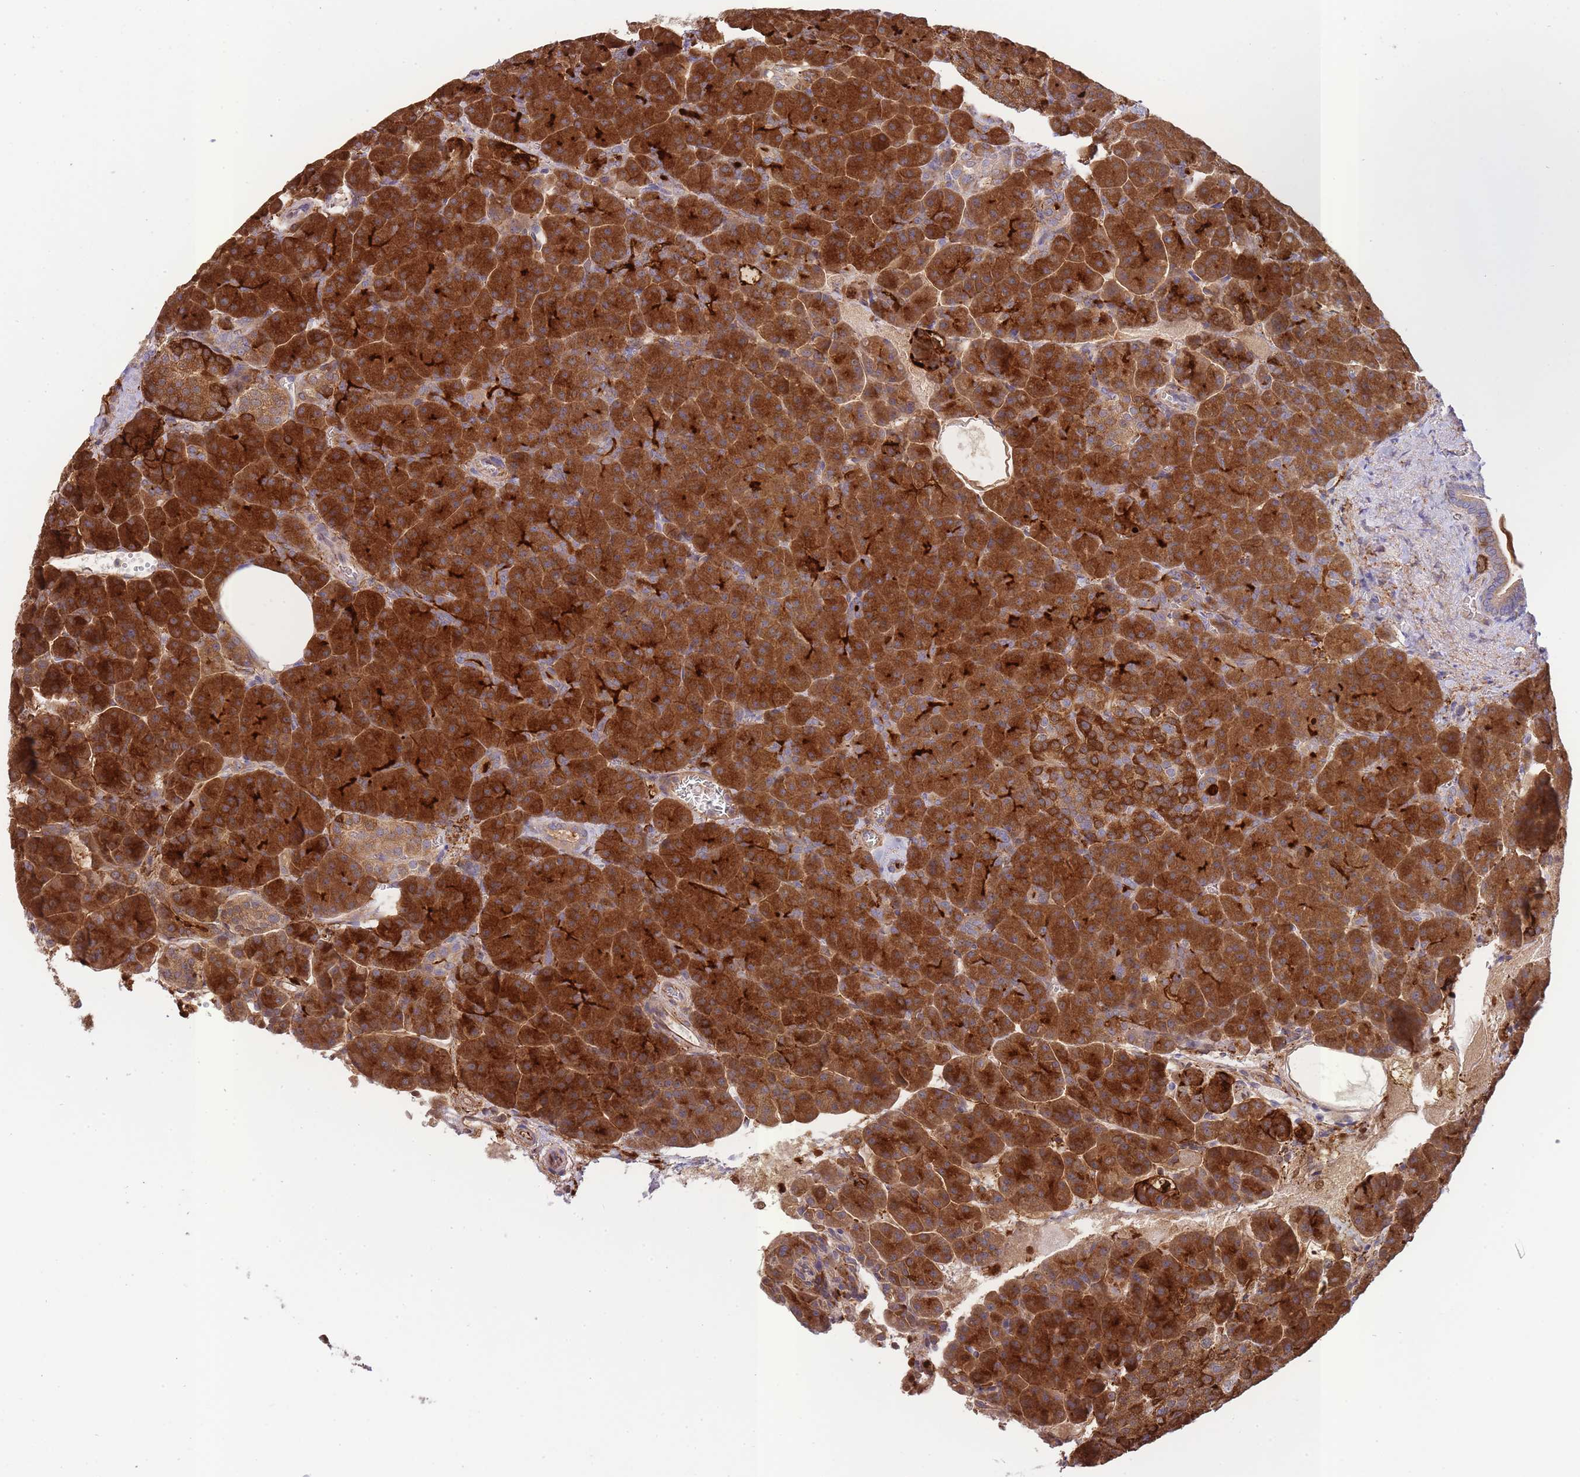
{"staining": {"intensity": "strong", "quantity": ">75%", "location": "cytoplasmic/membranous"}, "tissue": "pancreas", "cell_type": "Exocrine glandular cells", "image_type": "normal", "snomed": [{"axis": "morphology", "description": "Normal tissue, NOS"}, {"axis": "topography", "description": "Pancreas"}], "caption": "The image exhibits staining of unremarkable pancreas, revealing strong cytoplasmic/membranous protein positivity (brown color) within exocrine glandular cells. The protein is stained brown, and the nuclei are stained in blue (DAB (3,3'-diaminobenzidine) IHC with brightfield microscopy, high magnification).", "gene": "ECPAS", "patient": {"sex": "female", "age": 74}}